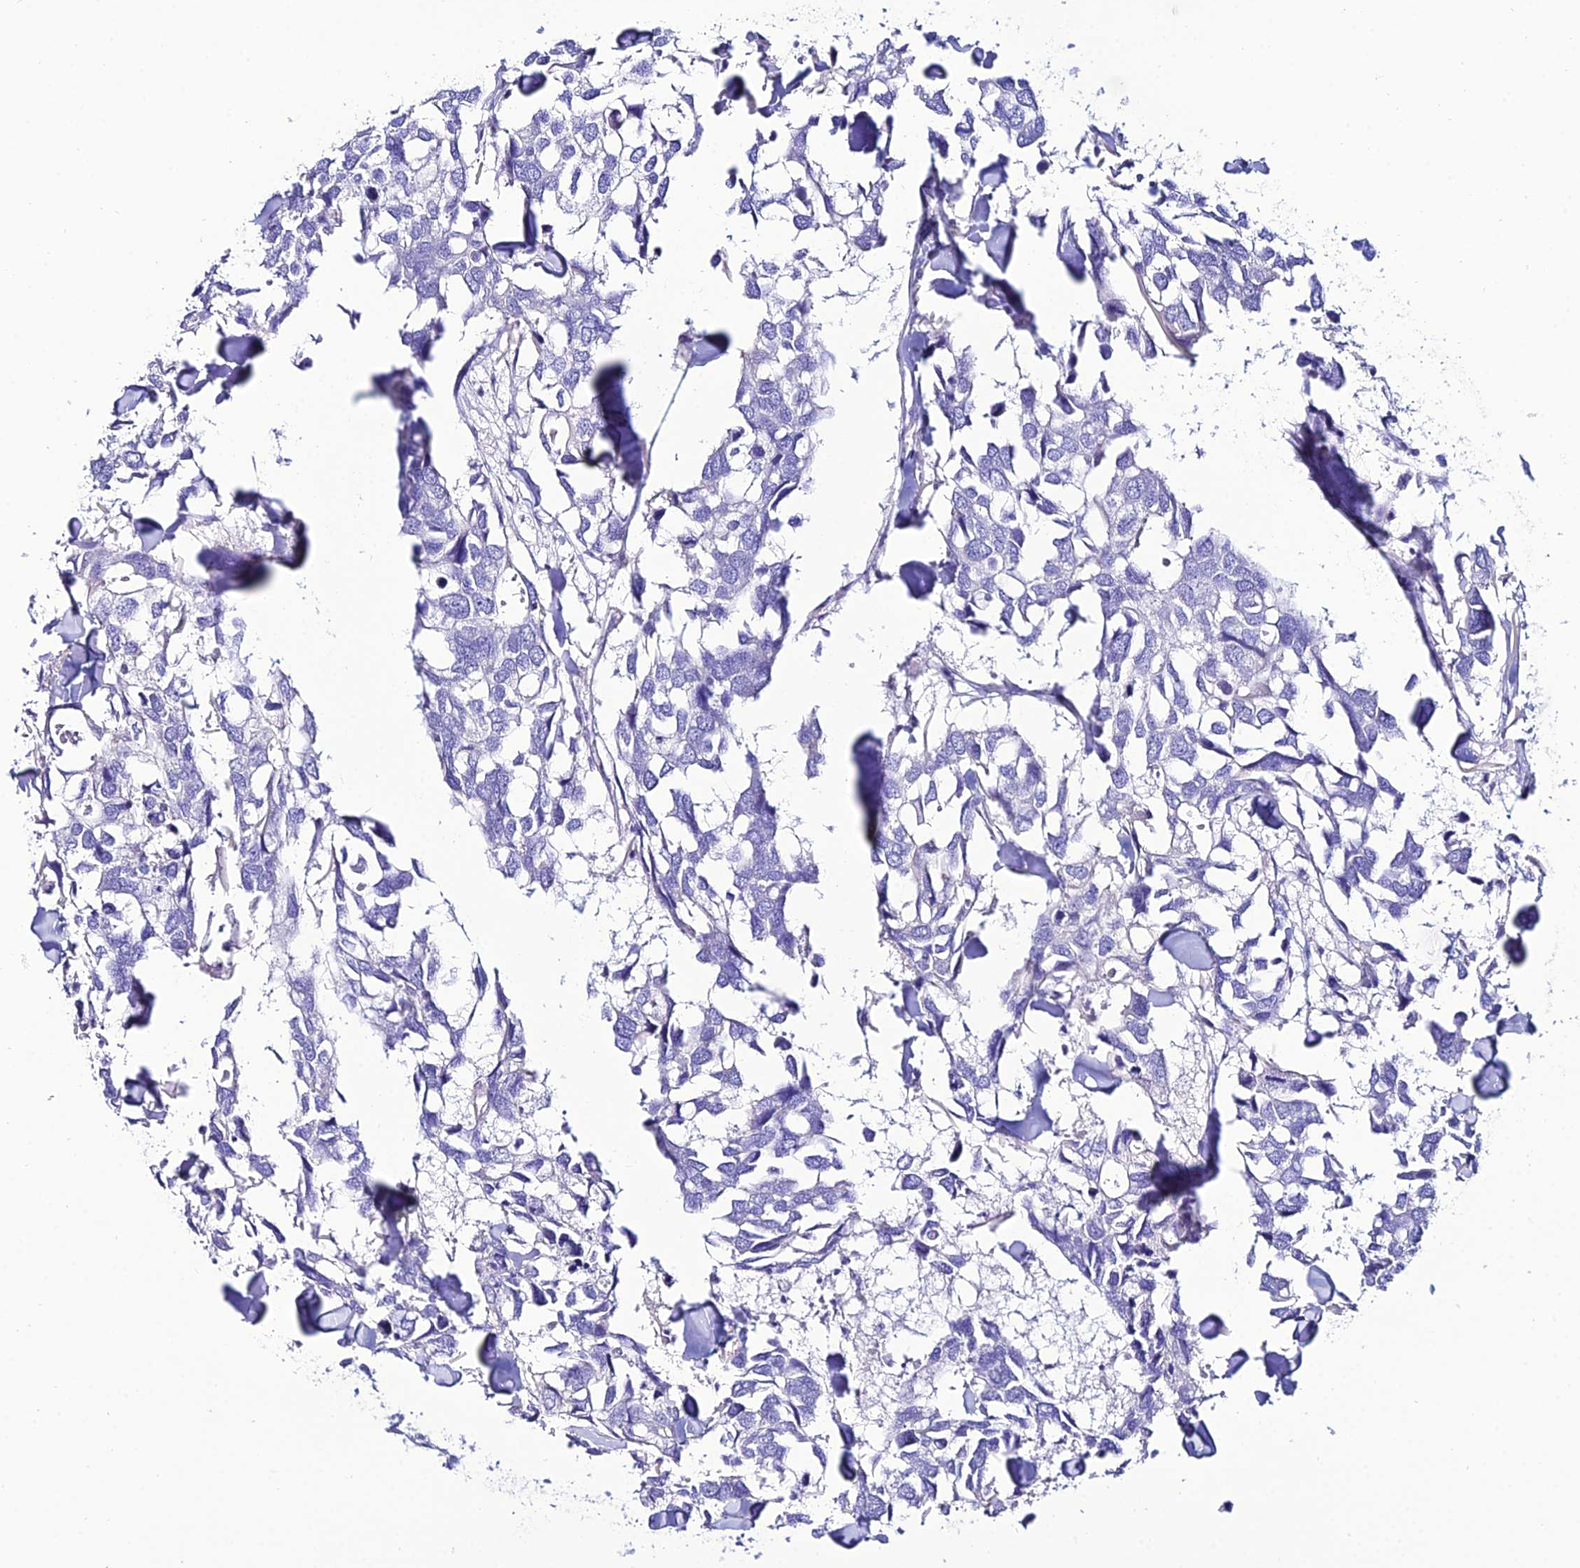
{"staining": {"intensity": "negative", "quantity": "none", "location": "none"}, "tissue": "breast cancer", "cell_type": "Tumor cells", "image_type": "cancer", "snomed": [{"axis": "morphology", "description": "Duct carcinoma"}, {"axis": "topography", "description": "Breast"}], "caption": "Photomicrograph shows no protein positivity in tumor cells of breast cancer tissue.", "gene": "OR4D5", "patient": {"sex": "female", "age": 83}}